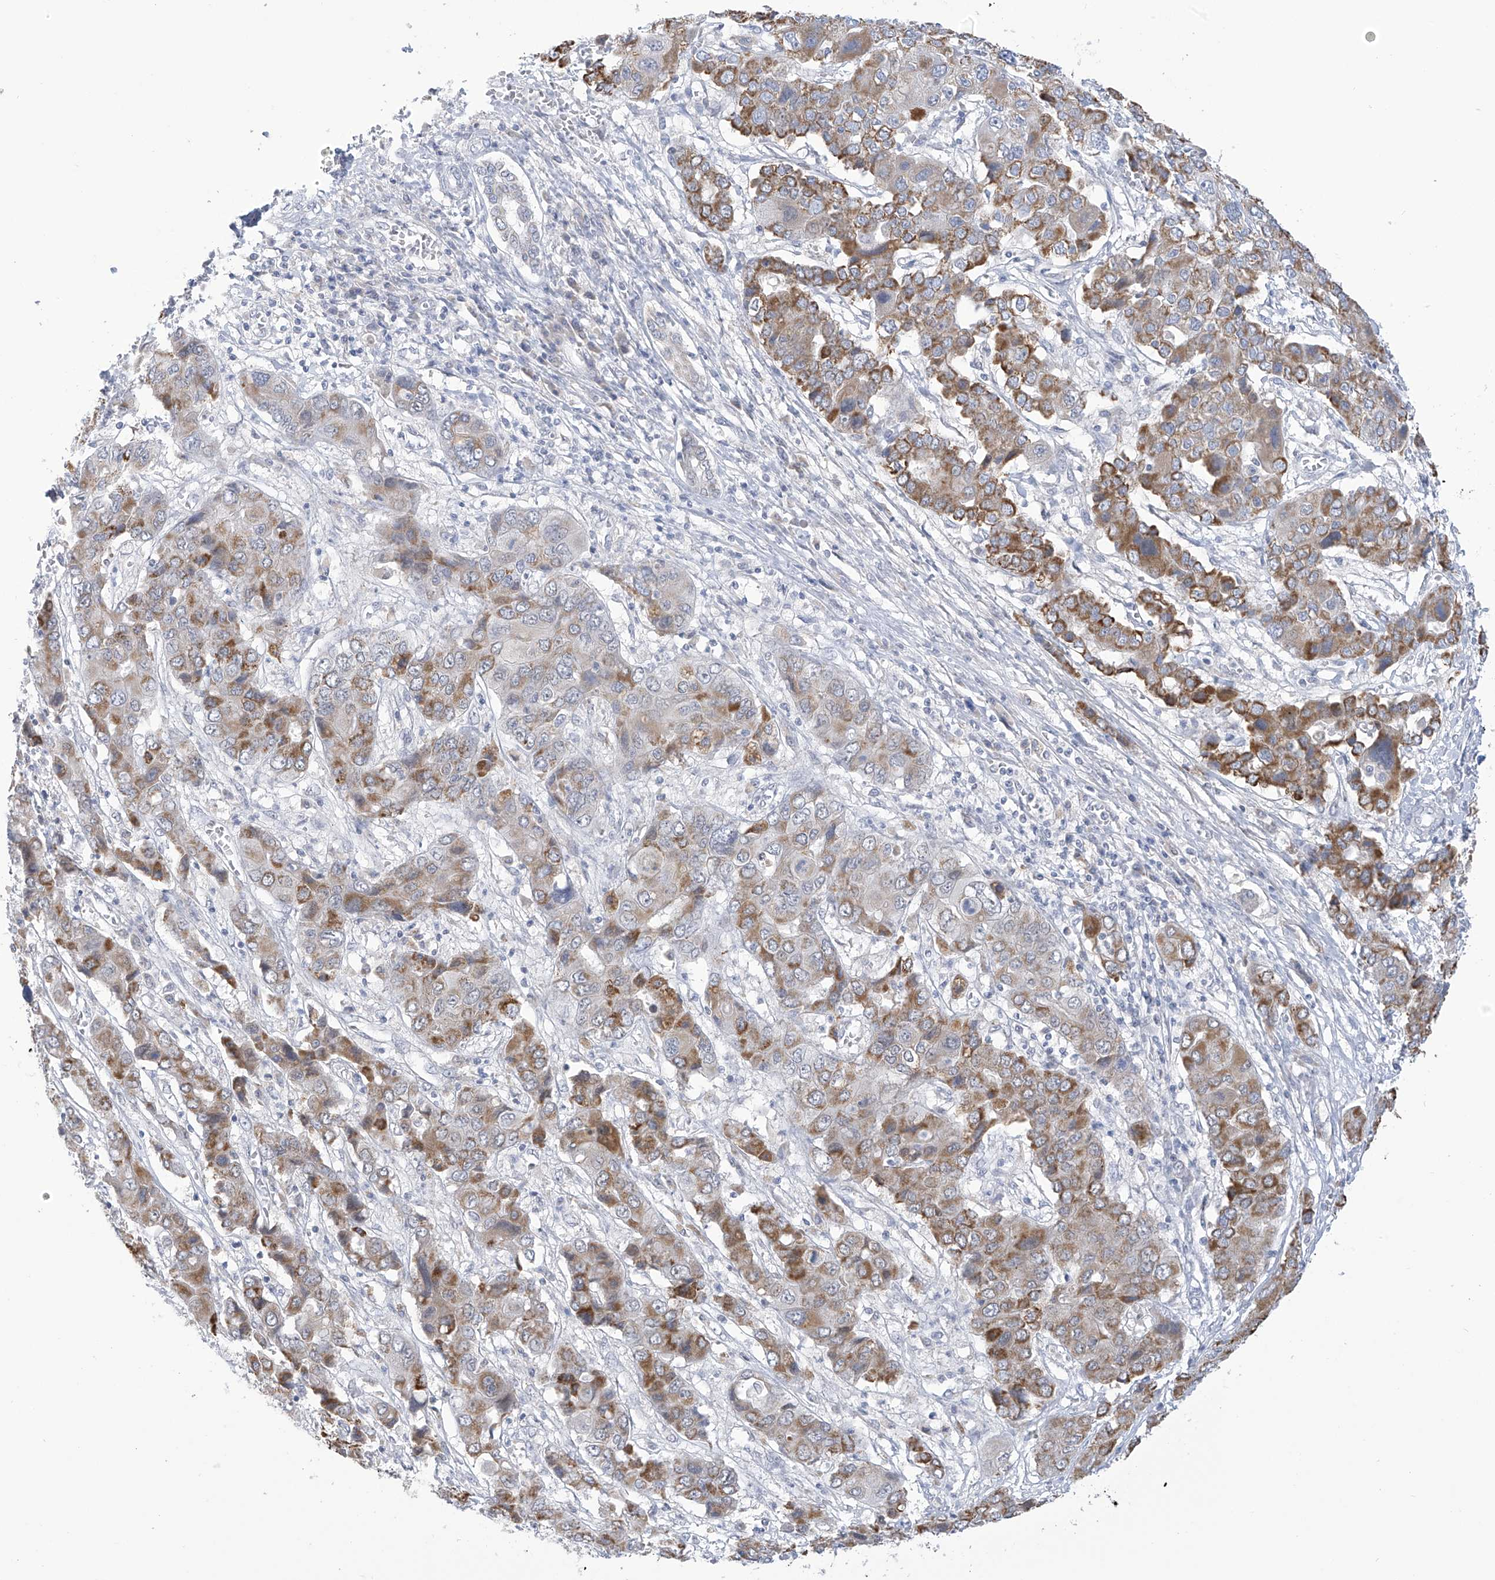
{"staining": {"intensity": "moderate", "quantity": "25%-75%", "location": "cytoplasmic/membranous"}, "tissue": "liver cancer", "cell_type": "Tumor cells", "image_type": "cancer", "snomed": [{"axis": "morphology", "description": "Cholangiocarcinoma"}, {"axis": "topography", "description": "Liver"}], "caption": "A brown stain highlights moderate cytoplasmic/membranous positivity of a protein in human liver cancer (cholangiocarcinoma) tumor cells. (DAB IHC with brightfield microscopy, high magnification).", "gene": "IBA57", "patient": {"sex": "male", "age": 67}}